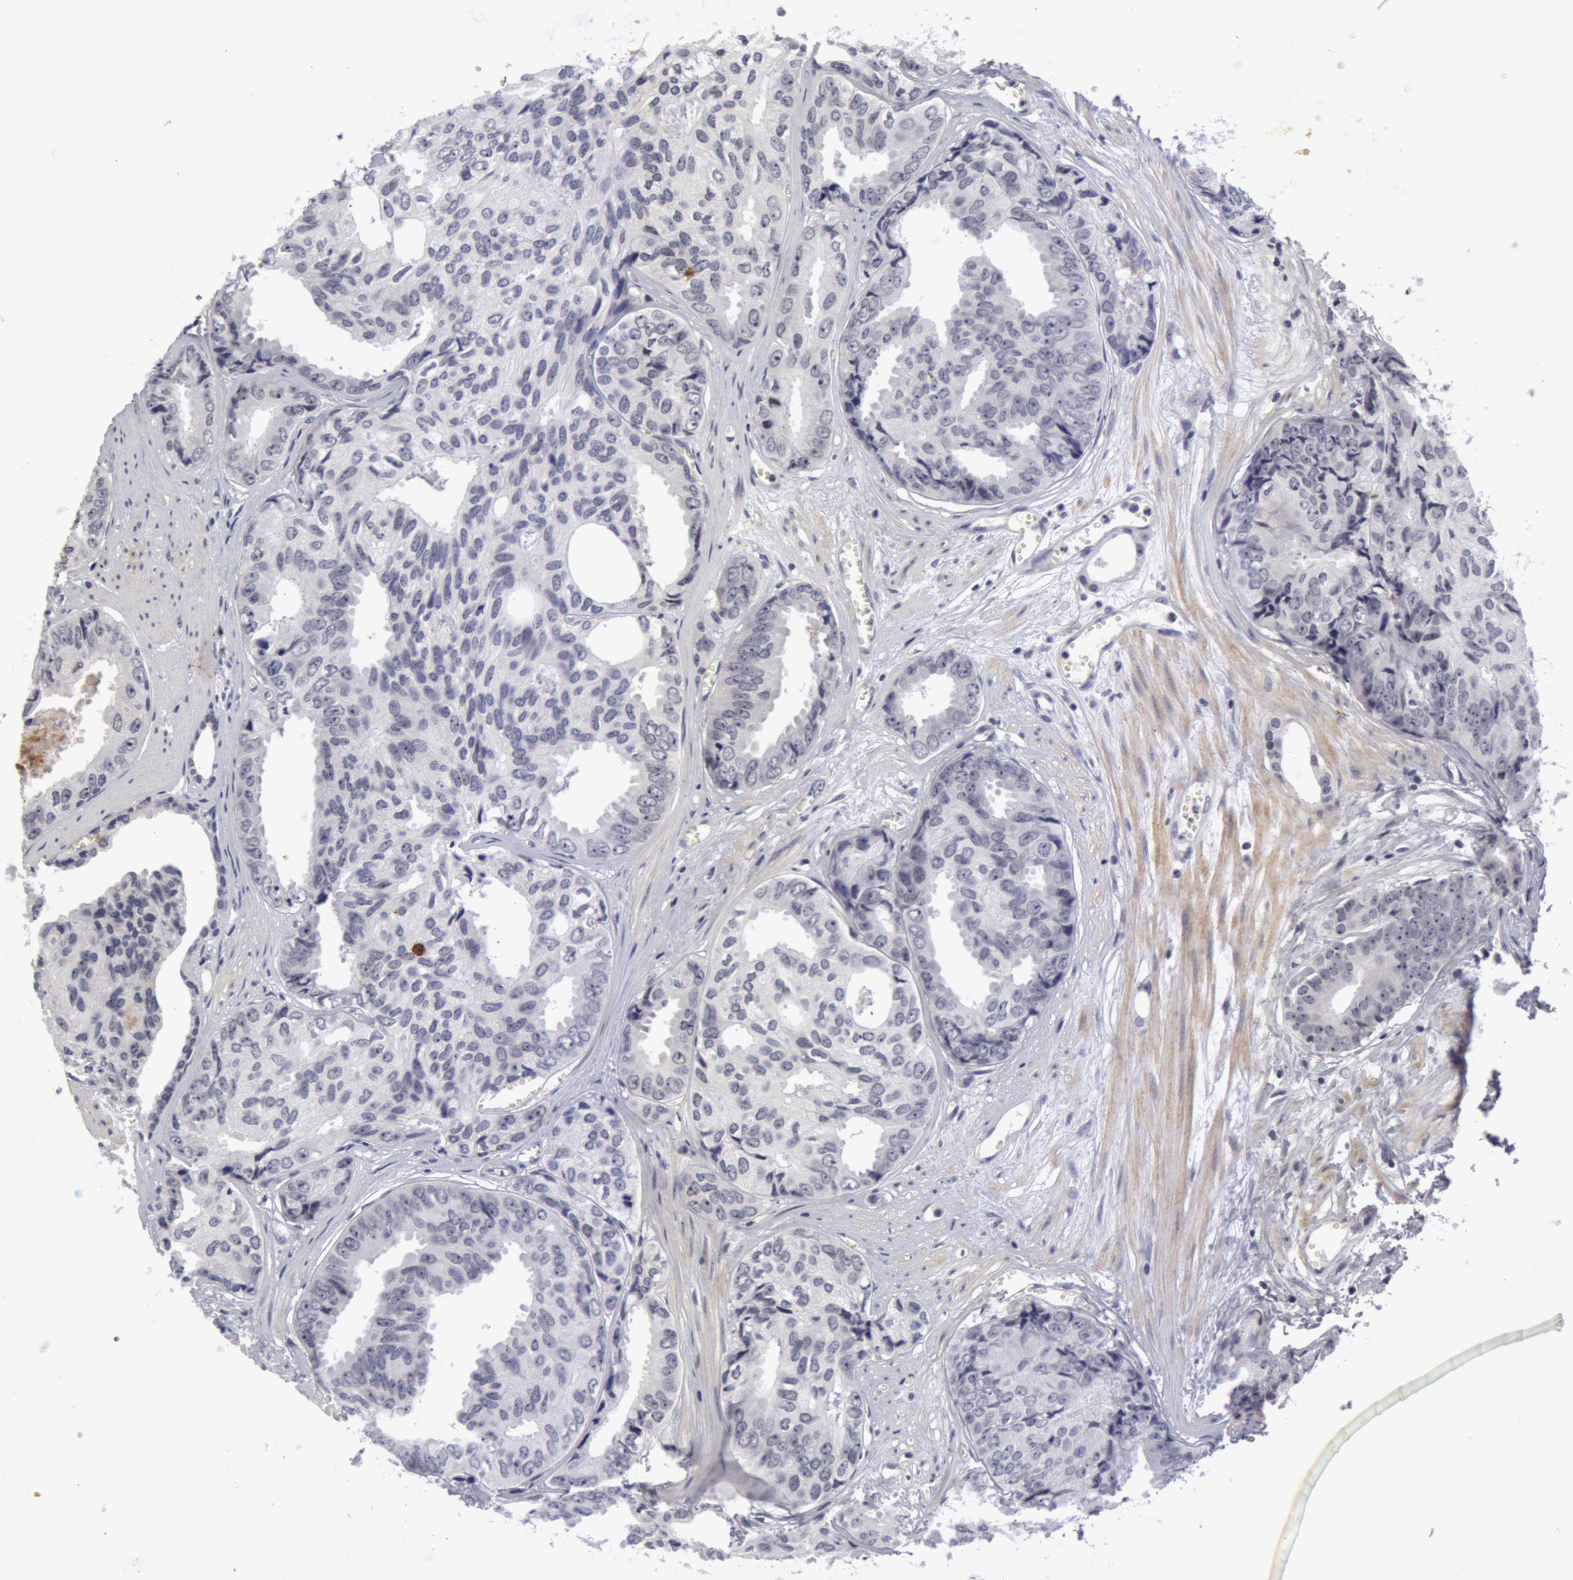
{"staining": {"intensity": "negative", "quantity": "none", "location": "none"}, "tissue": "prostate cancer", "cell_type": "Tumor cells", "image_type": "cancer", "snomed": [{"axis": "morphology", "description": "Adenocarcinoma, High grade"}, {"axis": "topography", "description": "Prostate"}], "caption": "DAB immunohistochemical staining of high-grade adenocarcinoma (prostate) demonstrates no significant expression in tumor cells.", "gene": "NLGN4X", "patient": {"sex": "male", "age": 56}}